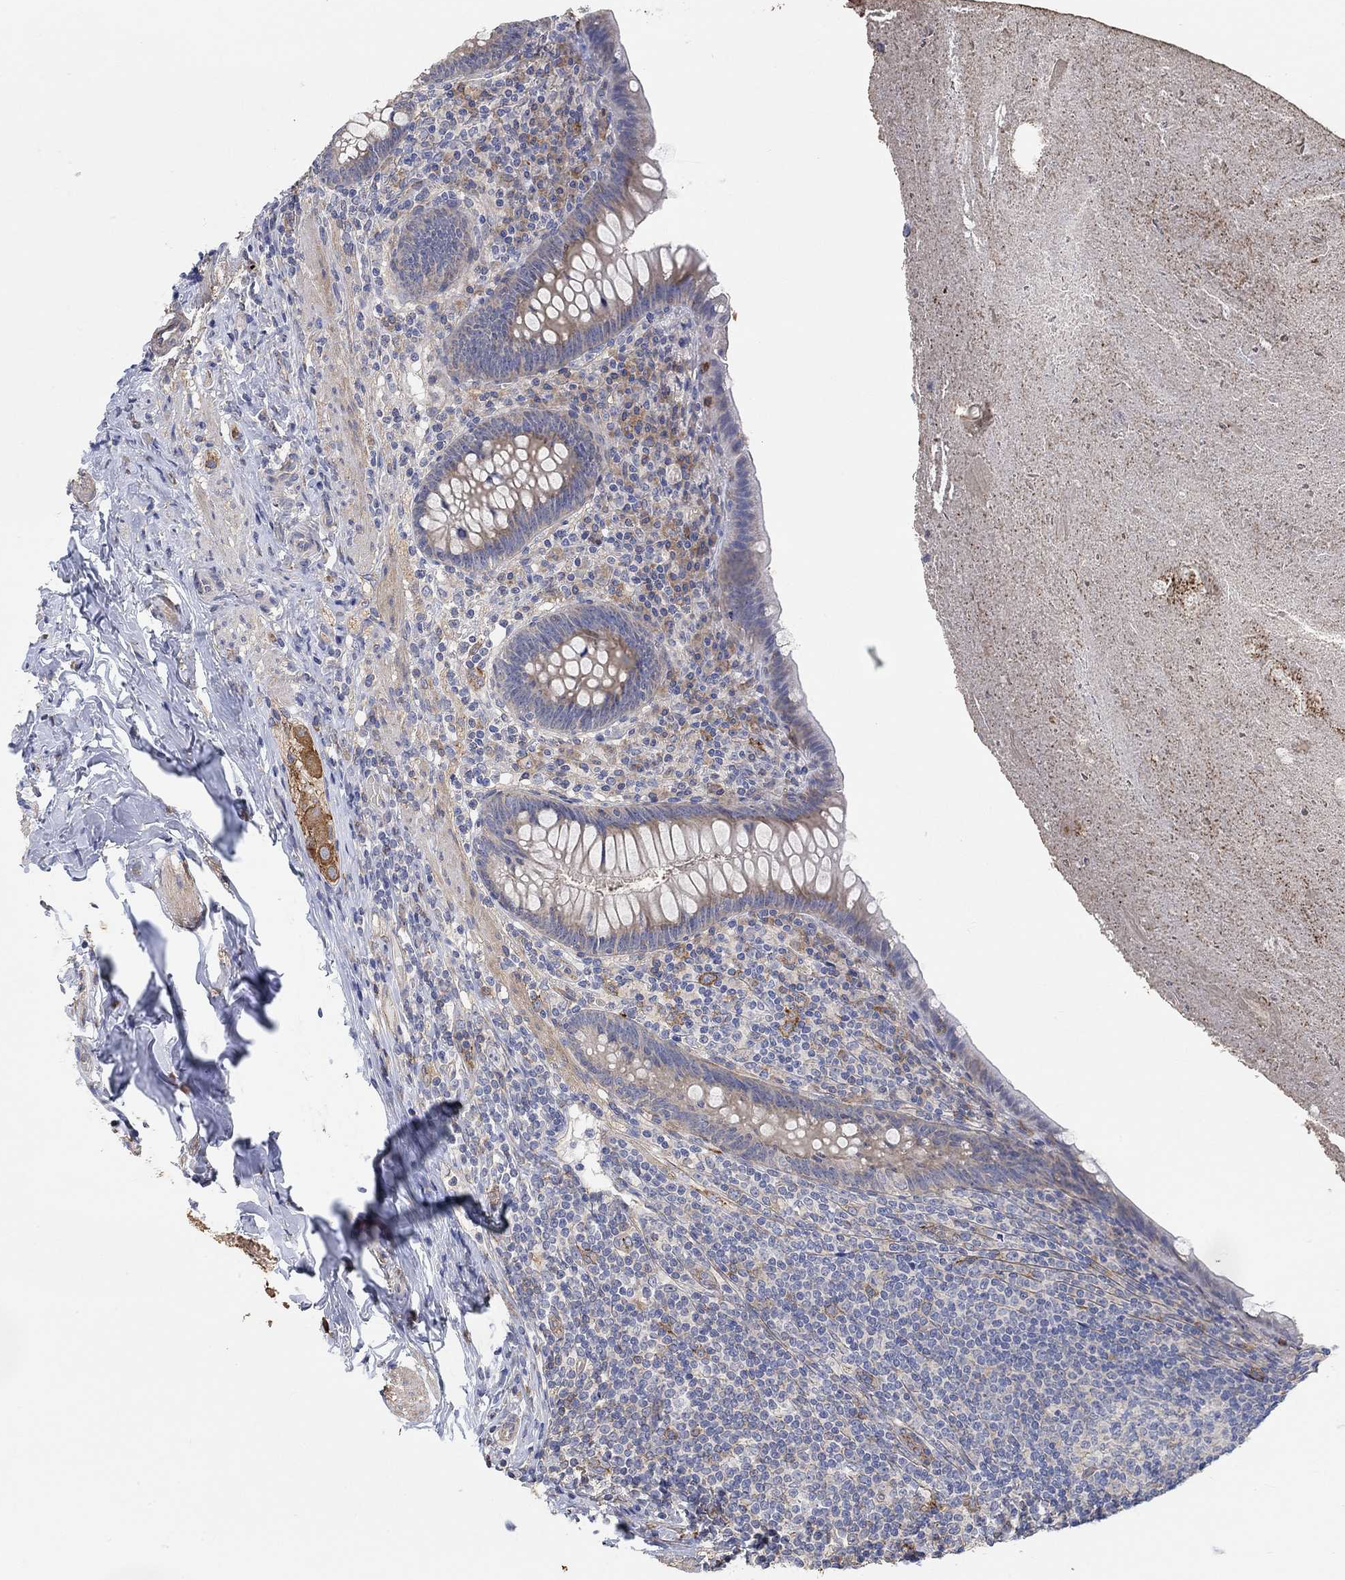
{"staining": {"intensity": "negative", "quantity": "none", "location": "none"}, "tissue": "appendix", "cell_type": "Glandular cells", "image_type": "normal", "snomed": [{"axis": "morphology", "description": "Normal tissue, NOS"}, {"axis": "topography", "description": "Appendix"}], "caption": "High power microscopy photomicrograph of an IHC histopathology image of unremarkable appendix, revealing no significant staining in glandular cells. Nuclei are stained in blue.", "gene": "SYT16", "patient": {"sex": "male", "age": 47}}